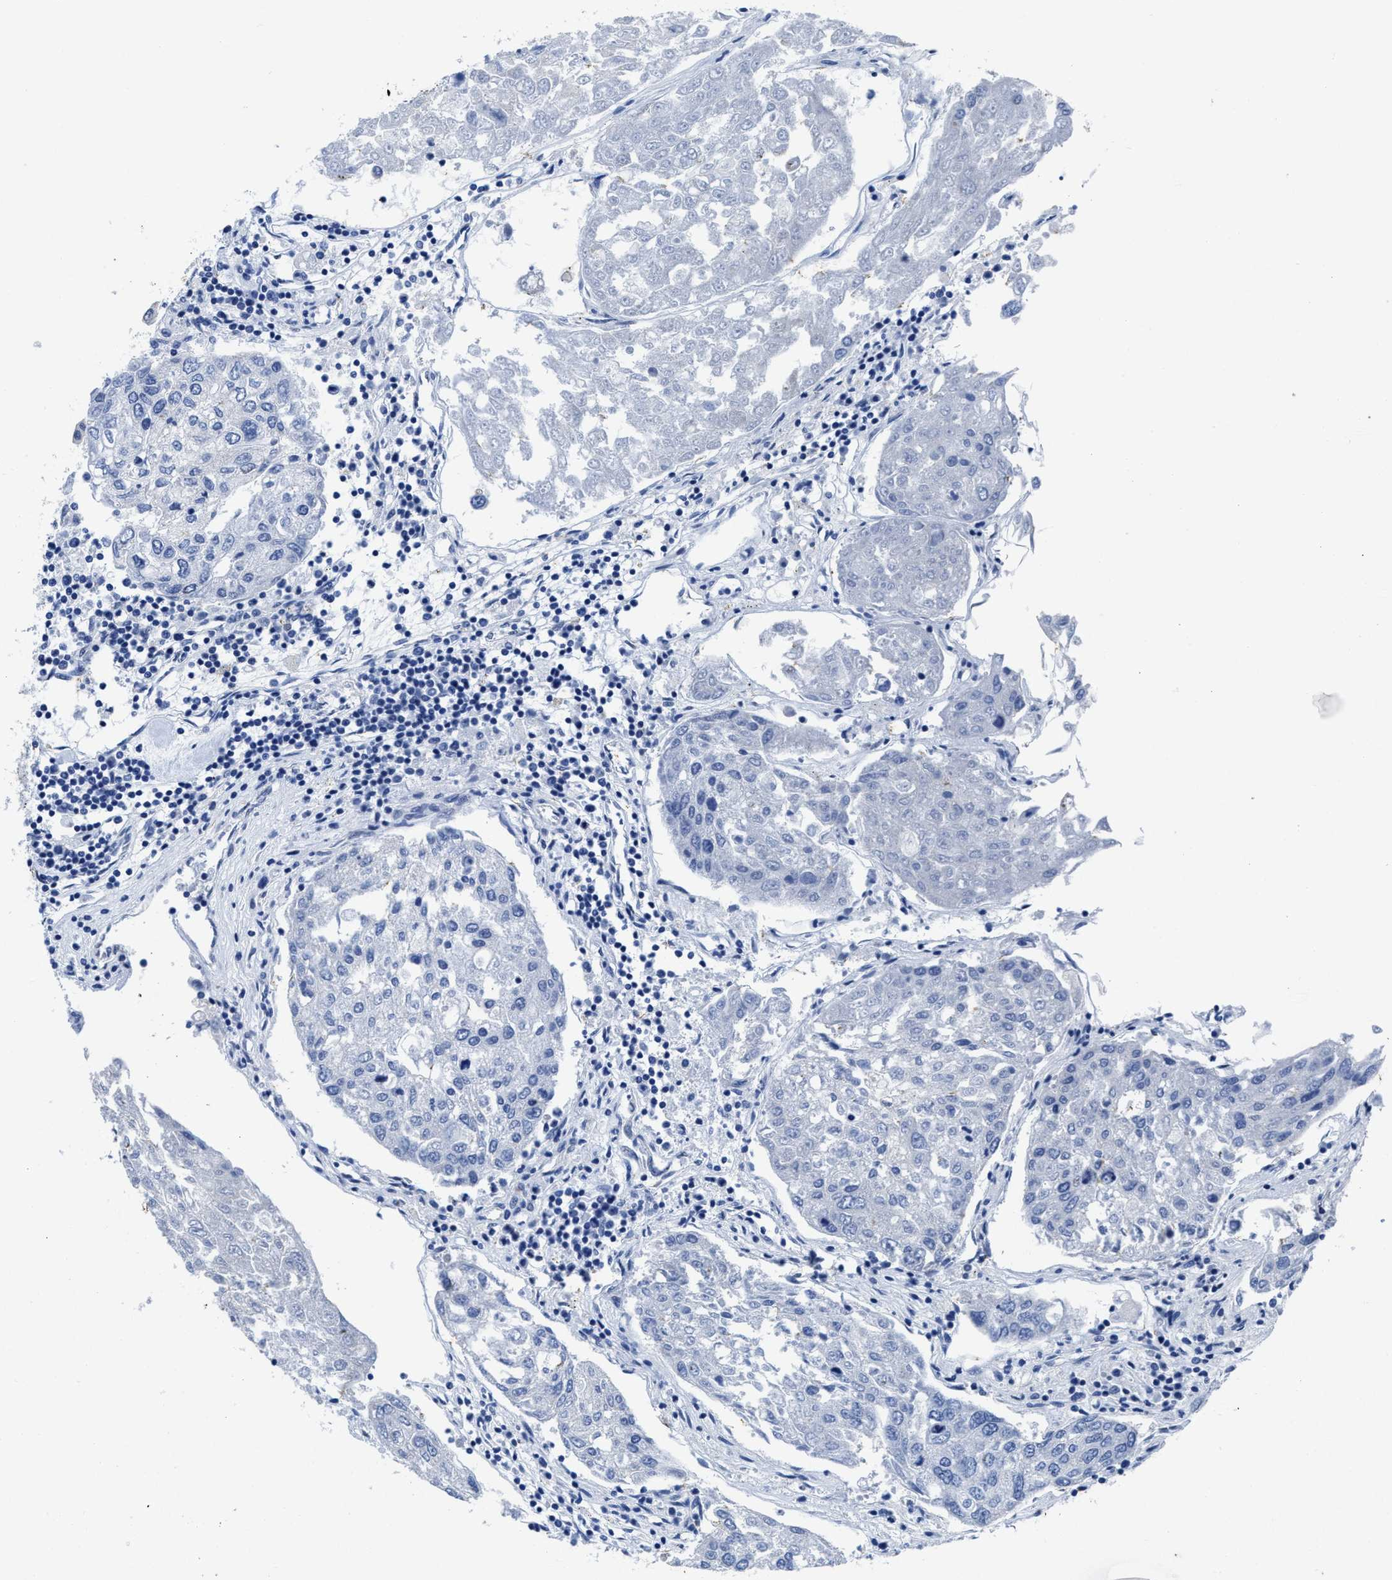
{"staining": {"intensity": "negative", "quantity": "none", "location": "none"}, "tissue": "urothelial cancer", "cell_type": "Tumor cells", "image_type": "cancer", "snomed": [{"axis": "morphology", "description": "Urothelial carcinoma, High grade"}, {"axis": "topography", "description": "Lymph node"}, {"axis": "topography", "description": "Urinary bladder"}], "caption": "High magnification brightfield microscopy of high-grade urothelial carcinoma stained with DAB (3,3'-diaminobenzidine) (brown) and counterstained with hematoxylin (blue): tumor cells show no significant positivity.", "gene": "HOOK1", "patient": {"sex": "male", "age": 51}}